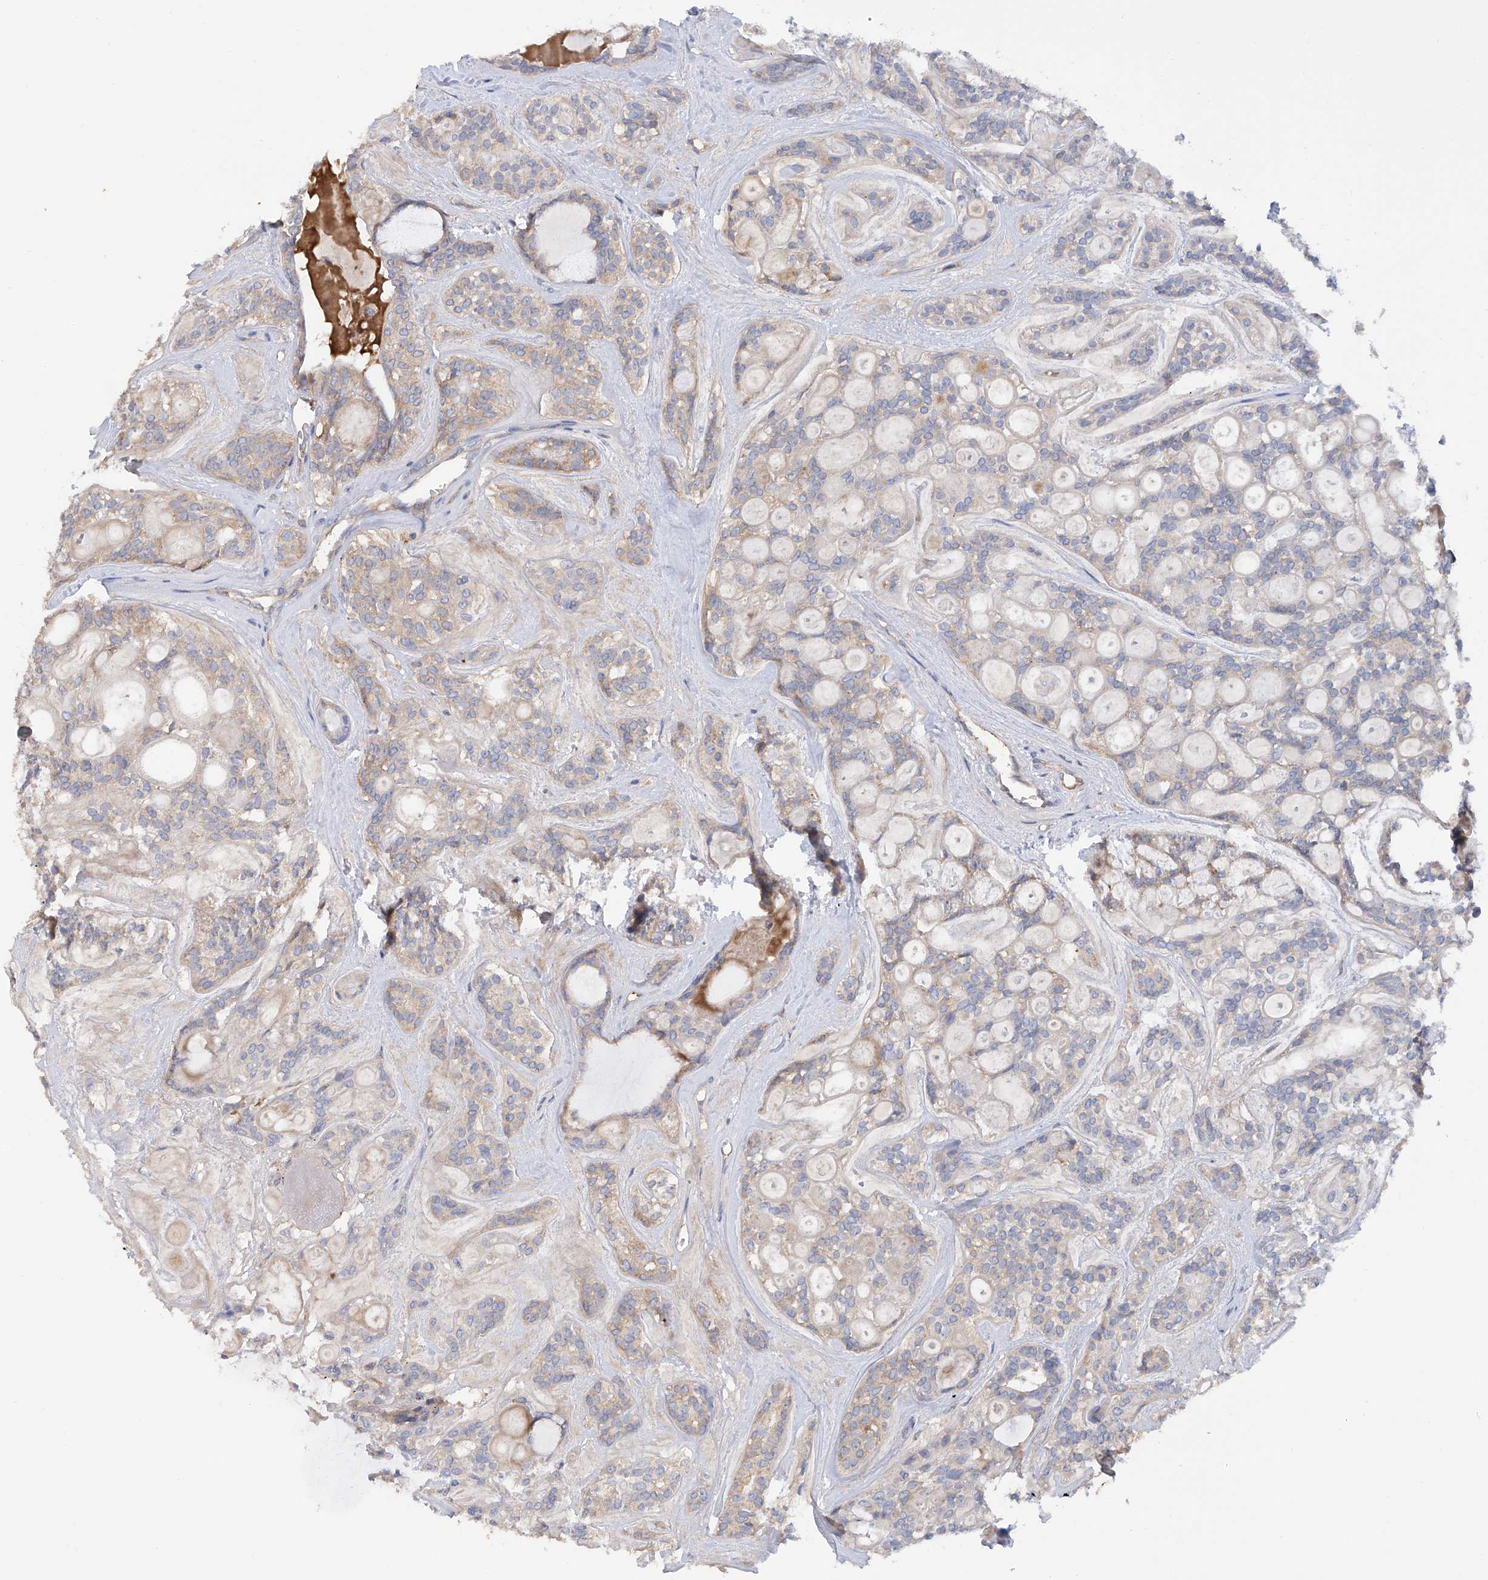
{"staining": {"intensity": "weak", "quantity": "<25%", "location": "cytoplasmic/membranous"}, "tissue": "head and neck cancer", "cell_type": "Tumor cells", "image_type": "cancer", "snomed": [{"axis": "morphology", "description": "Adenocarcinoma, NOS"}, {"axis": "topography", "description": "Head-Neck"}], "caption": "Head and neck adenocarcinoma was stained to show a protein in brown. There is no significant expression in tumor cells.", "gene": "NUDT17", "patient": {"sex": "male", "age": 66}}